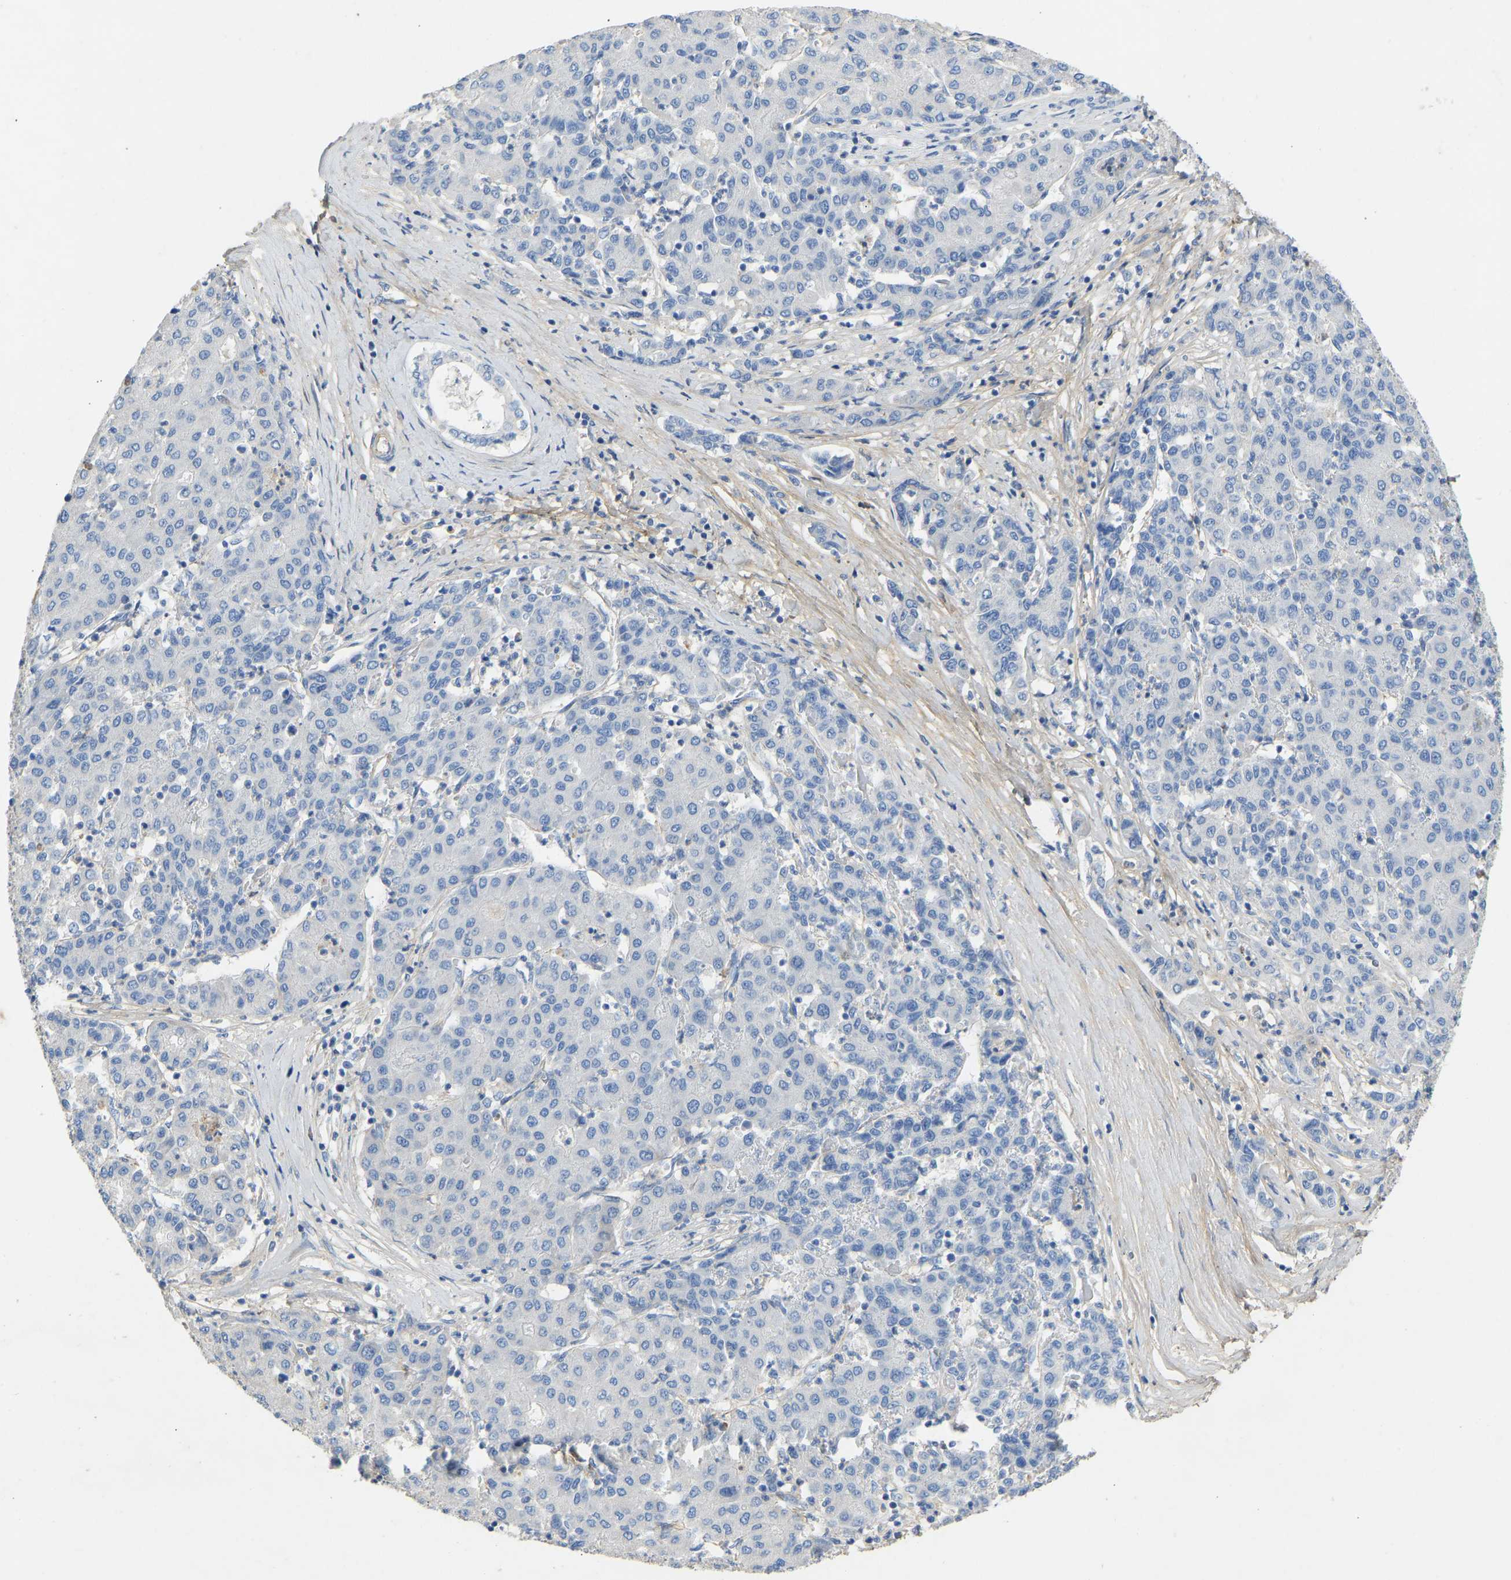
{"staining": {"intensity": "negative", "quantity": "none", "location": "none"}, "tissue": "liver cancer", "cell_type": "Tumor cells", "image_type": "cancer", "snomed": [{"axis": "morphology", "description": "Carcinoma, Hepatocellular, NOS"}, {"axis": "topography", "description": "Liver"}], "caption": "A high-resolution micrograph shows IHC staining of liver hepatocellular carcinoma, which exhibits no significant staining in tumor cells.", "gene": "TECTA", "patient": {"sex": "male", "age": 65}}